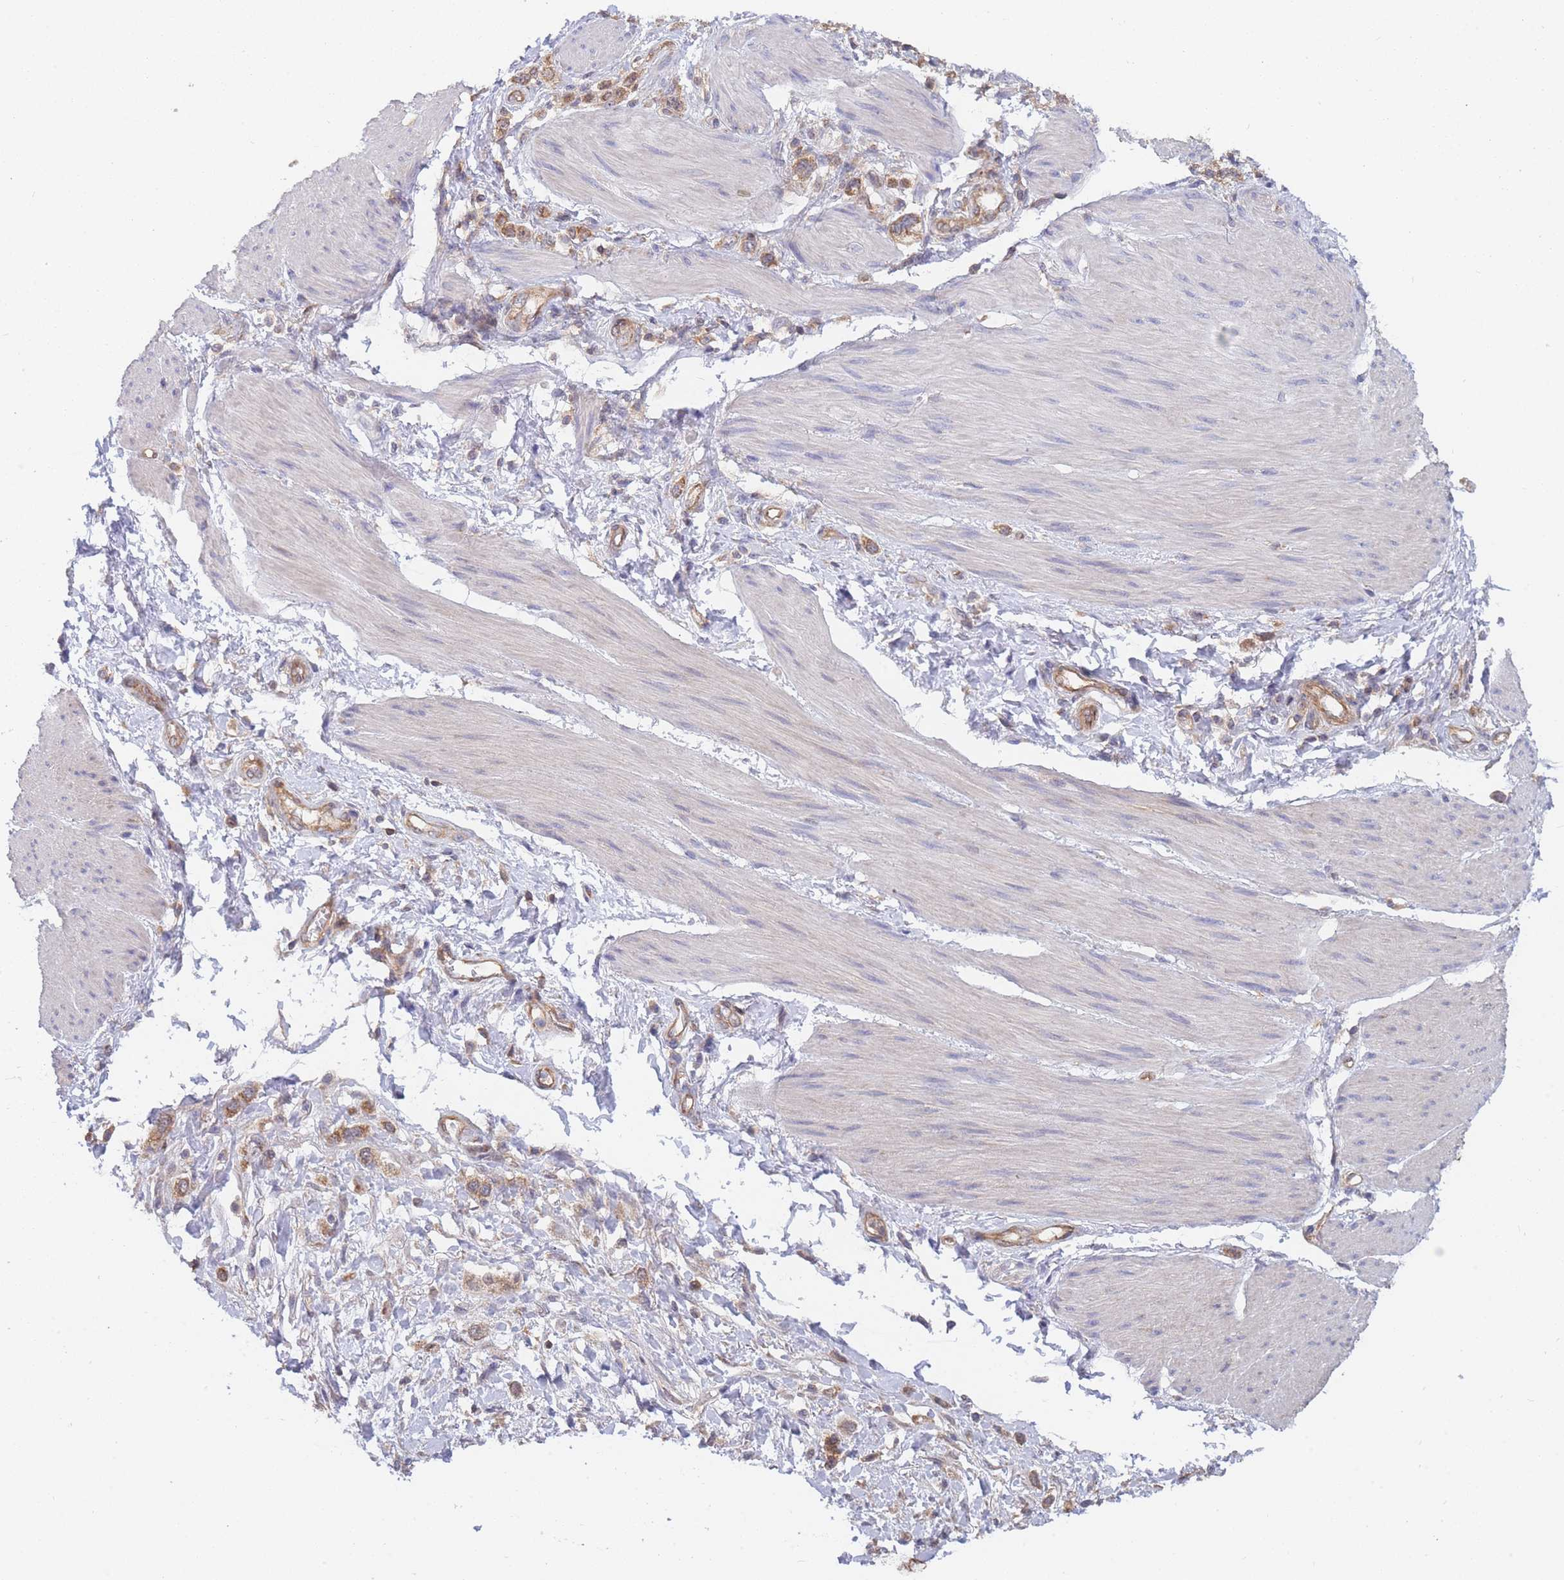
{"staining": {"intensity": "moderate", "quantity": ">75%", "location": "cytoplasmic/membranous"}, "tissue": "stomach cancer", "cell_type": "Tumor cells", "image_type": "cancer", "snomed": [{"axis": "morphology", "description": "Adenocarcinoma, NOS"}, {"axis": "topography", "description": "Stomach"}], "caption": "This micrograph reveals immunohistochemistry (IHC) staining of stomach adenocarcinoma, with medium moderate cytoplasmic/membranous expression in approximately >75% of tumor cells.", "gene": "MRPS18B", "patient": {"sex": "female", "age": 65}}